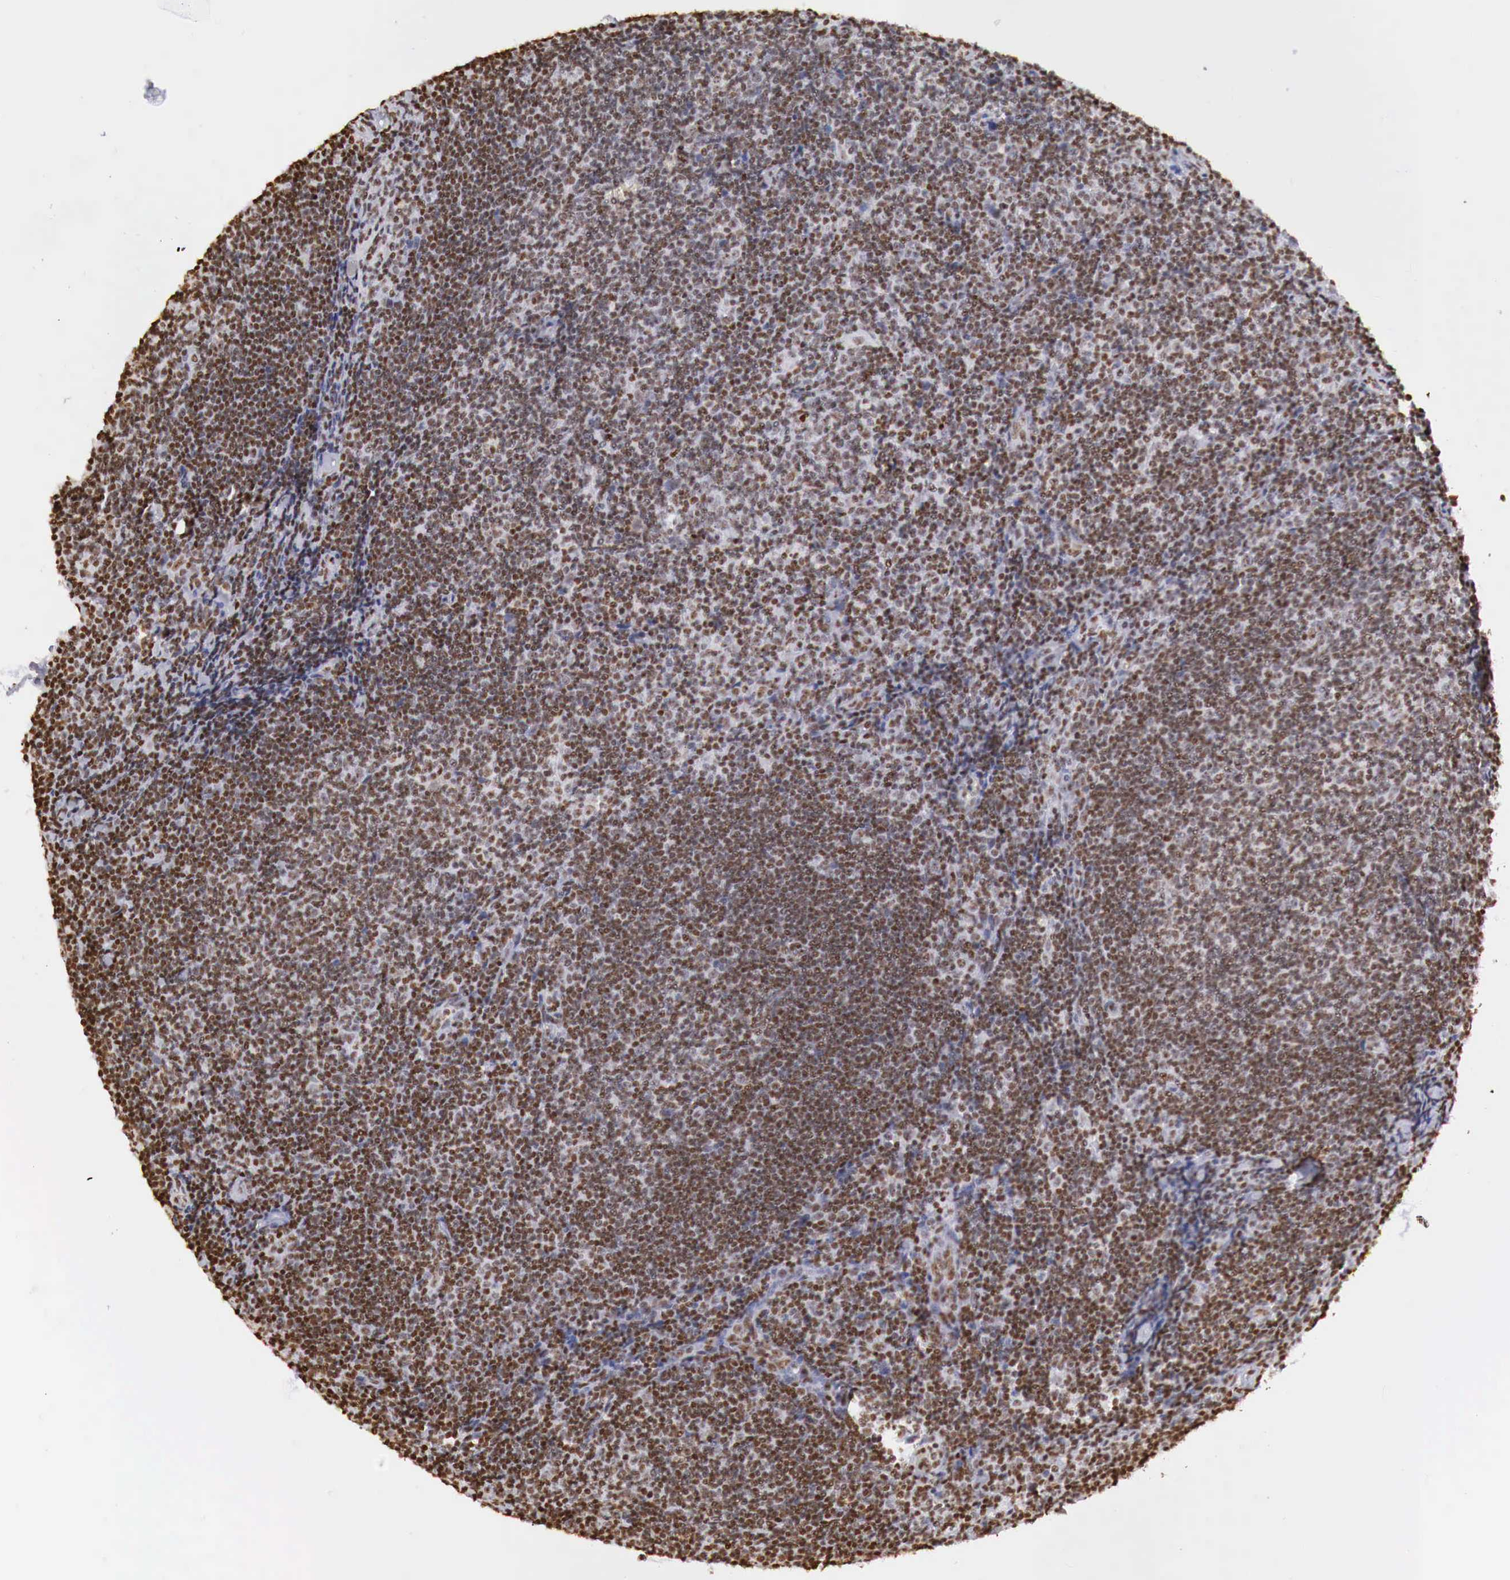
{"staining": {"intensity": "strong", "quantity": ">75%", "location": "nuclear"}, "tissue": "lymphoma", "cell_type": "Tumor cells", "image_type": "cancer", "snomed": [{"axis": "morphology", "description": "Malignant lymphoma, non-Hodgkin's type, Low grade"}, {"axis": "topography", "description": "Lymph node"}], "caption": "Strong nuclear expression for a protein is seen in about >75% of tumor cells of lymphoma using IHC.", "gene": "DKC1", "patient": {"sex": "male", "age": 49}}